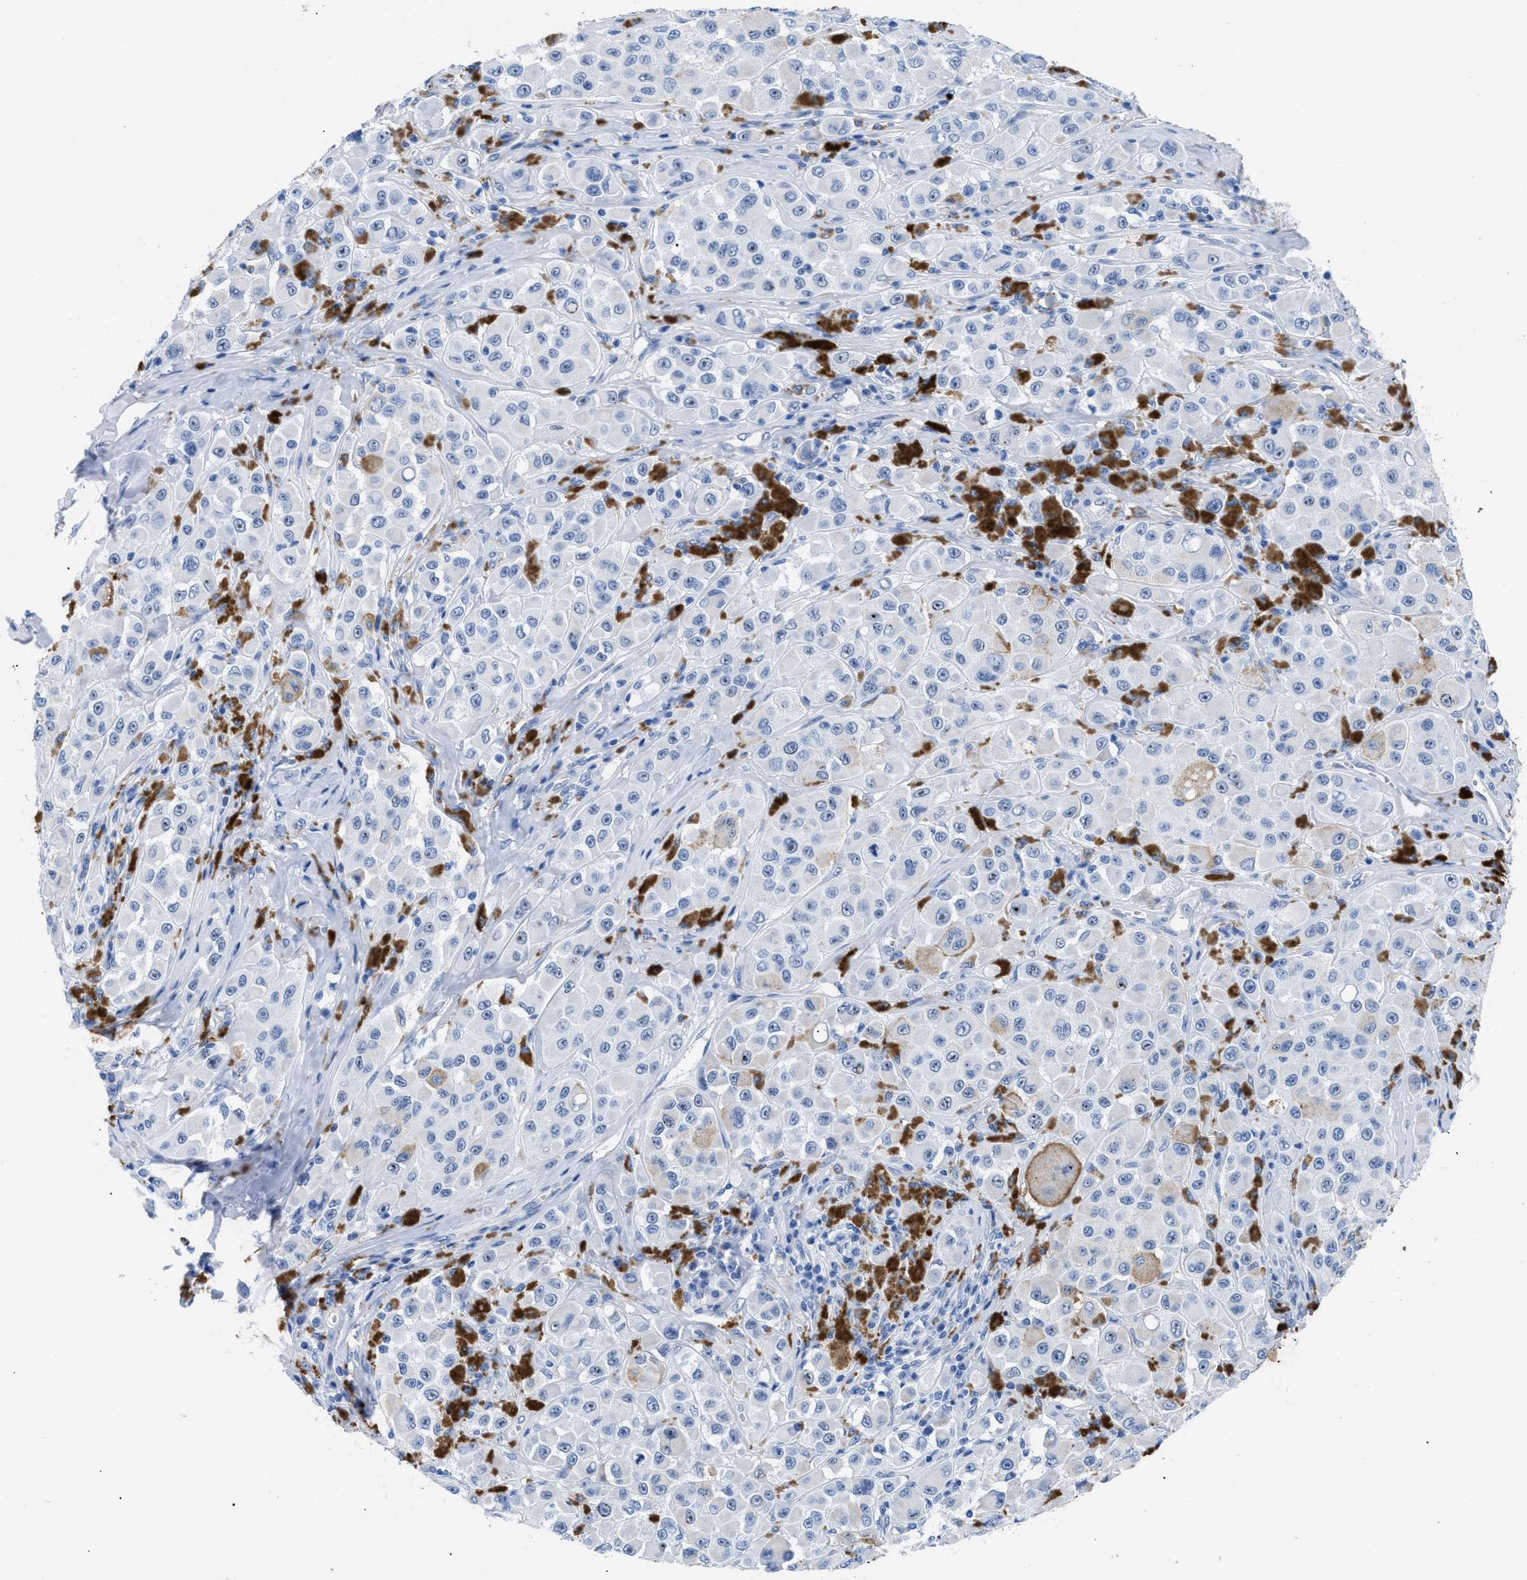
{"staining": {"intensity": "negative", "quantity": "none", "location": "none"}, "tissue": "melanoma", "cell_type": "Tumor cells", "image_type": "cancer", "snomed": [{"axis": "morphology", "description": "Malignant melanoma, NOS"}, {"axis": "topography", "description": "Skin"}], "caption": "Tumor cells show no significant expression in malignant melanoma. (DAB (3,3'-diaminobenzidine) immunohistochemistry (IHC) with hematoxylin counter stain).", "gene": "TMEM68", "patient": {"sex": "male", "age": 84}}